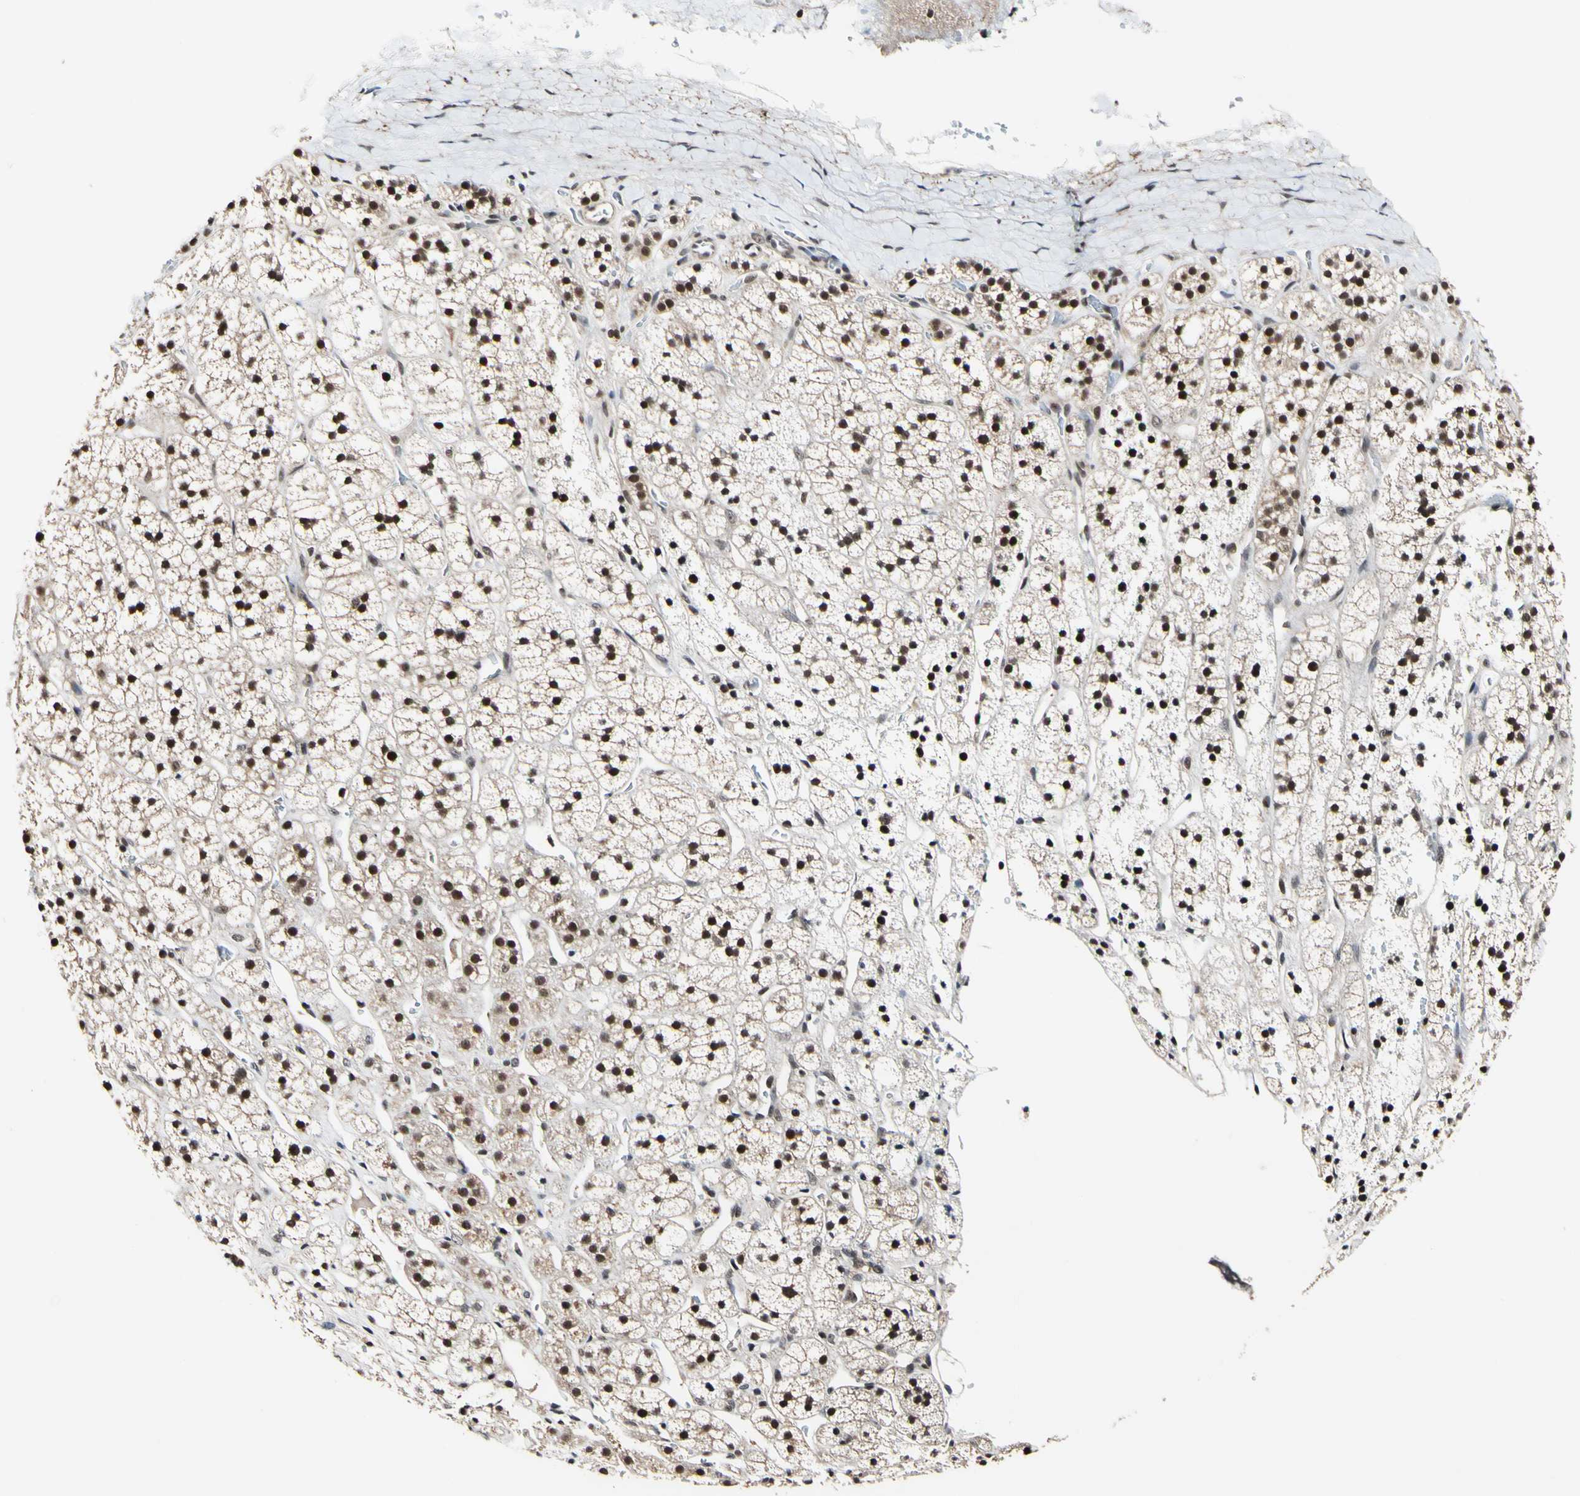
{"staining": {"intensity": "weak", "quantity": ">75%", "location": "cytoplasmic/membranous,nuclear"}, "tissue": "adrenal gland", "cell_type": "Glandular cells", "image_type": "normal", "snomed": [{"axis": "morphology", "description": "Normal tissue, NOS"}, {"axis": "topography", "description": "Adrenal gland"}], "caption": "Weak cytoplasmic/membranous,nuclear expression is seen in about >75% of glandular cells in benign adrenal gland. Using DAB (brown) and hematoxylin (blue) stains, captured at high magnification using brightfield microscopy.", "gene": "PSMD10", "patient": {"sex": "male", "age": 56}}